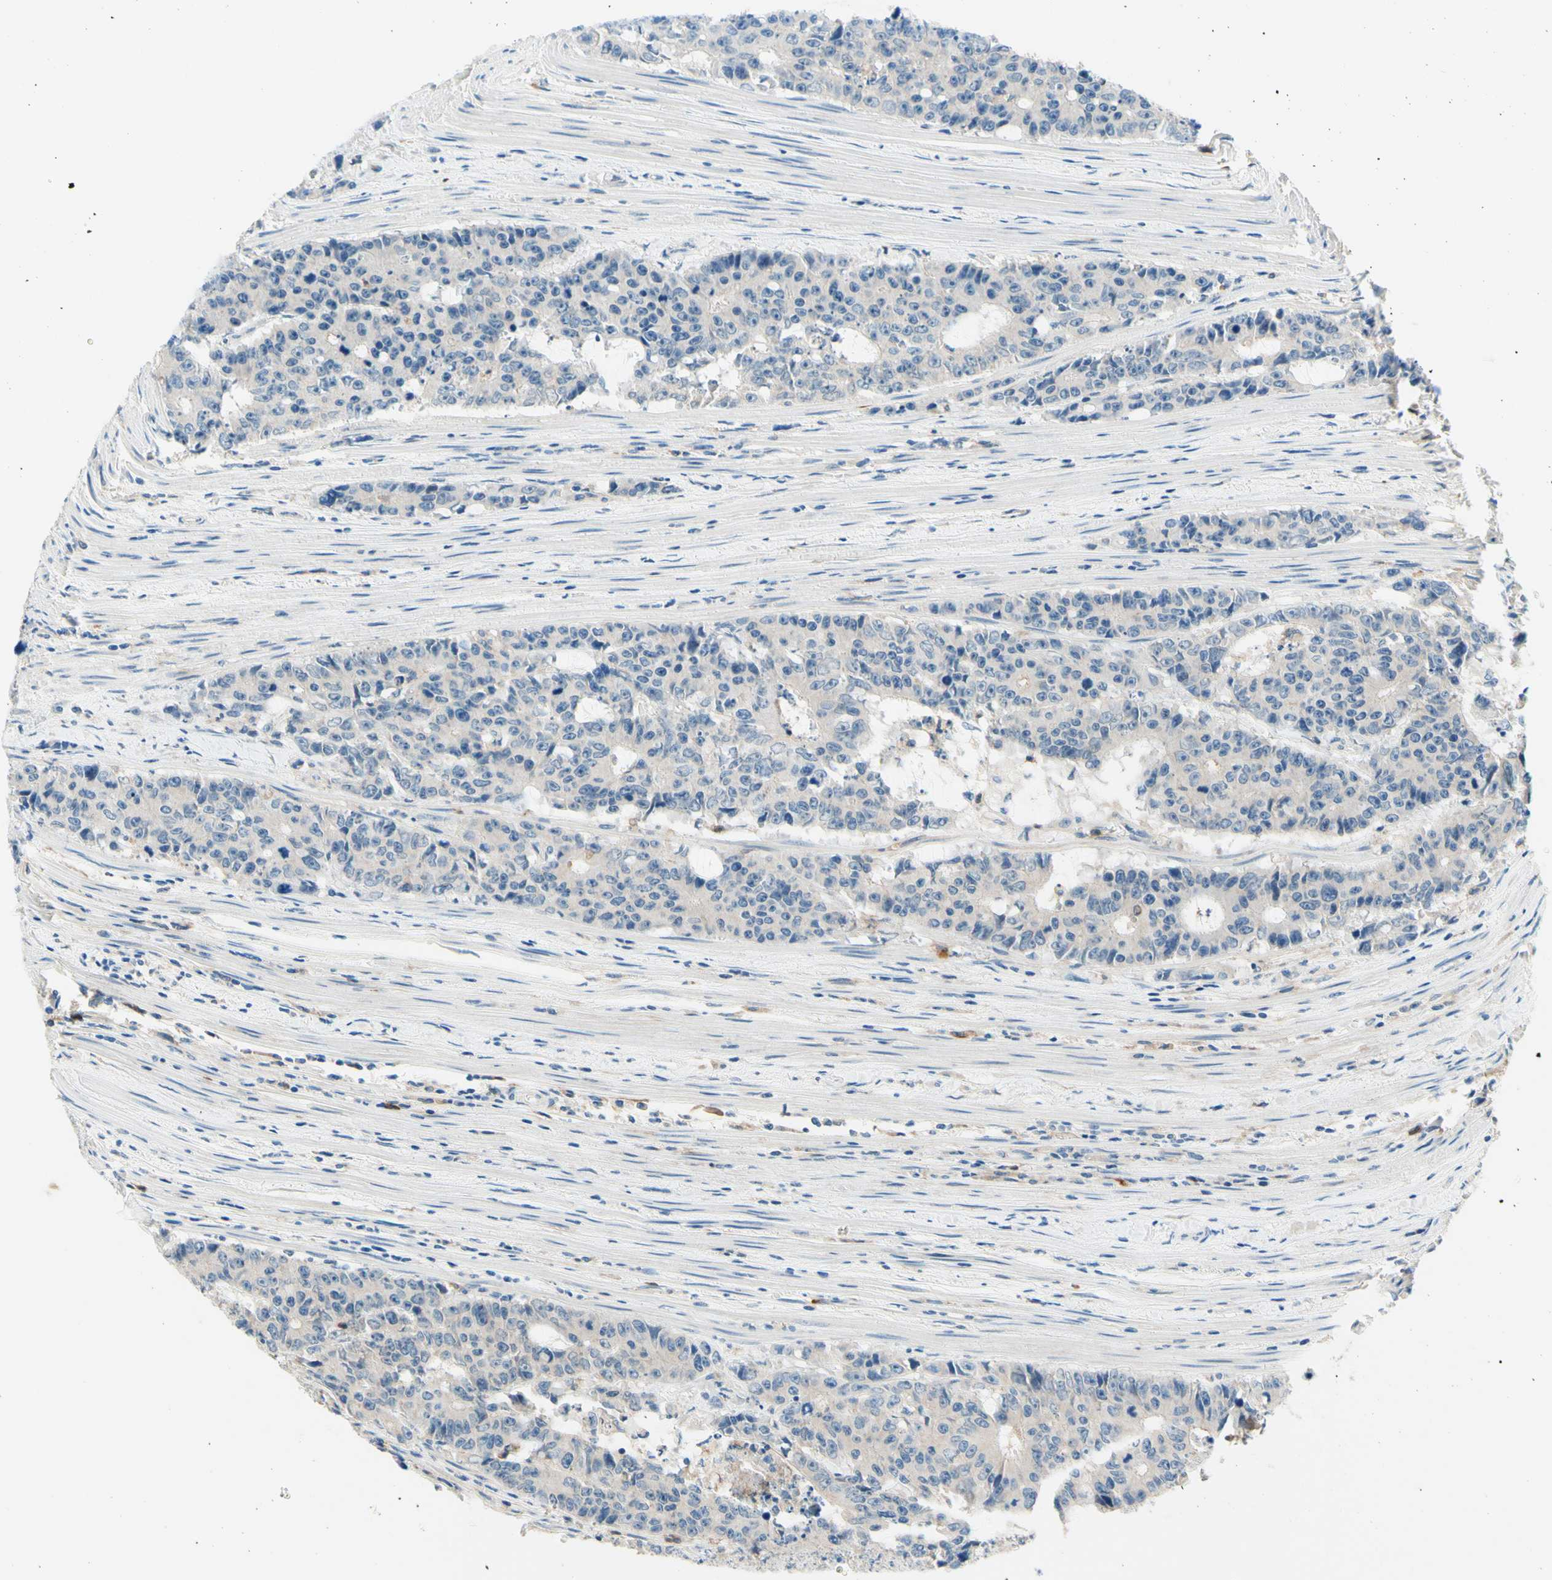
{"staining": {"intensity": "negative", "quantity": "none", "location": "none"}, "tissue": "colorectal cancer", "cell_type": "Tumor cells", "image_type": "cancer", "snomed": [{"axis": "morphology", "description": "Adenocarcinoma, NOS"}, {"axis": "topography", "description": "Colon"}], "caption": "This photomicrograph is of colorectal cancer (adenocarcinoma) stained with immunohistochemistry (IHC) to label a protein in brown with the nuclei are counter-stained blue. There is no staining in tumor cells.", "gene": "SIGLEC9", "patient": {"sex": "female", "age": 86}}